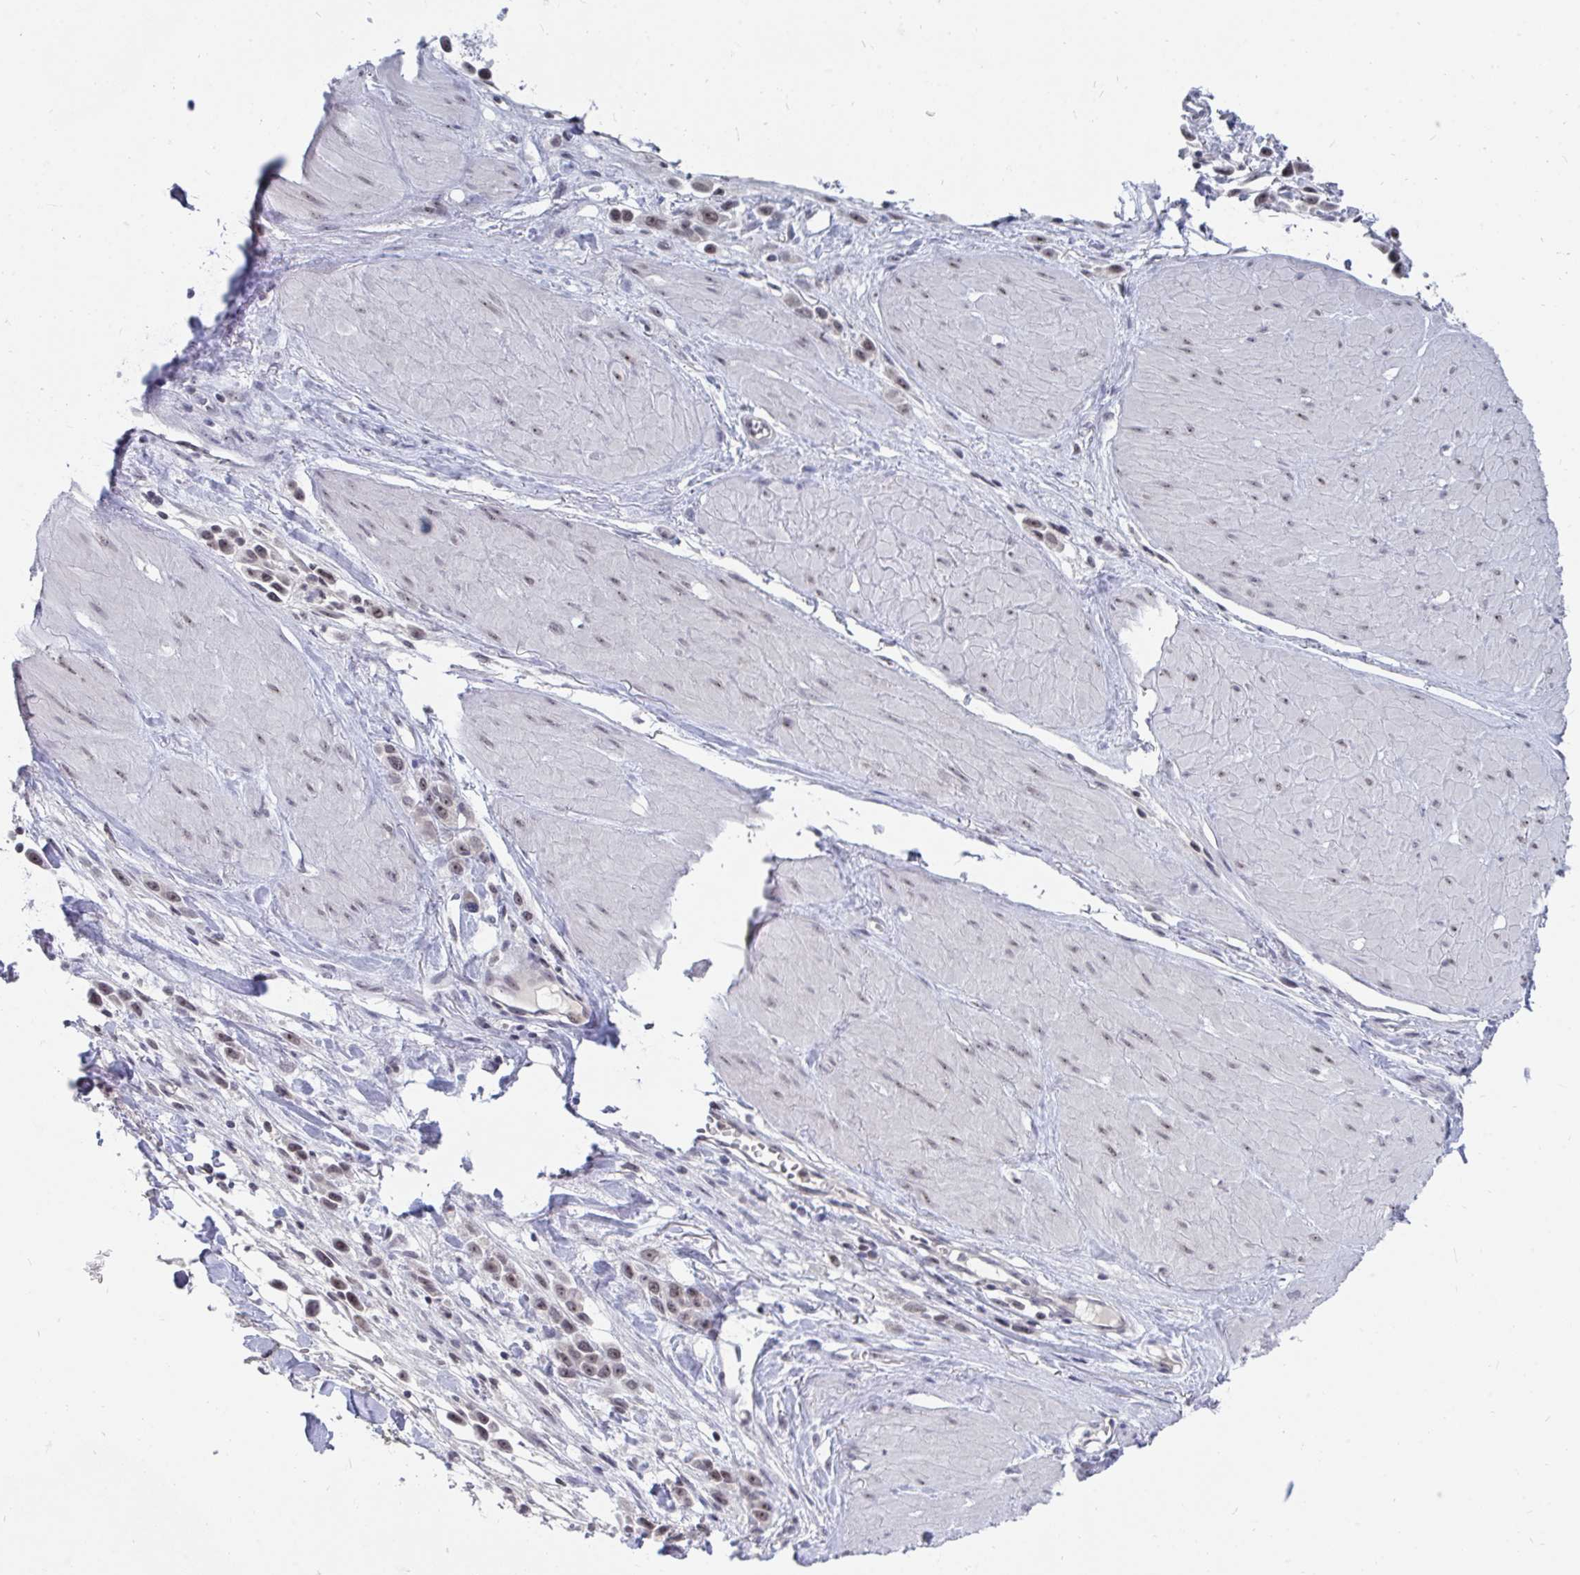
{"staining": {"intensity": "weak", "quantity": "25%-75%", "location": "nuclear"}, "tissue": "stomach cancer", "cell_type": "Tumor cells", "image_type": "cancer", "snomed": [{"axis": "morphology", "description": "Adenocarcinoma, NOS"}, {"axis": "topography", "description": "Stomach"}], "caption": "A brown stain shows weak nuclear positivity of a protein in stomach adenocarcinoma tumor cells.", "gene": "TRIP12", "patient": {"sex": "male", "age": 47}}